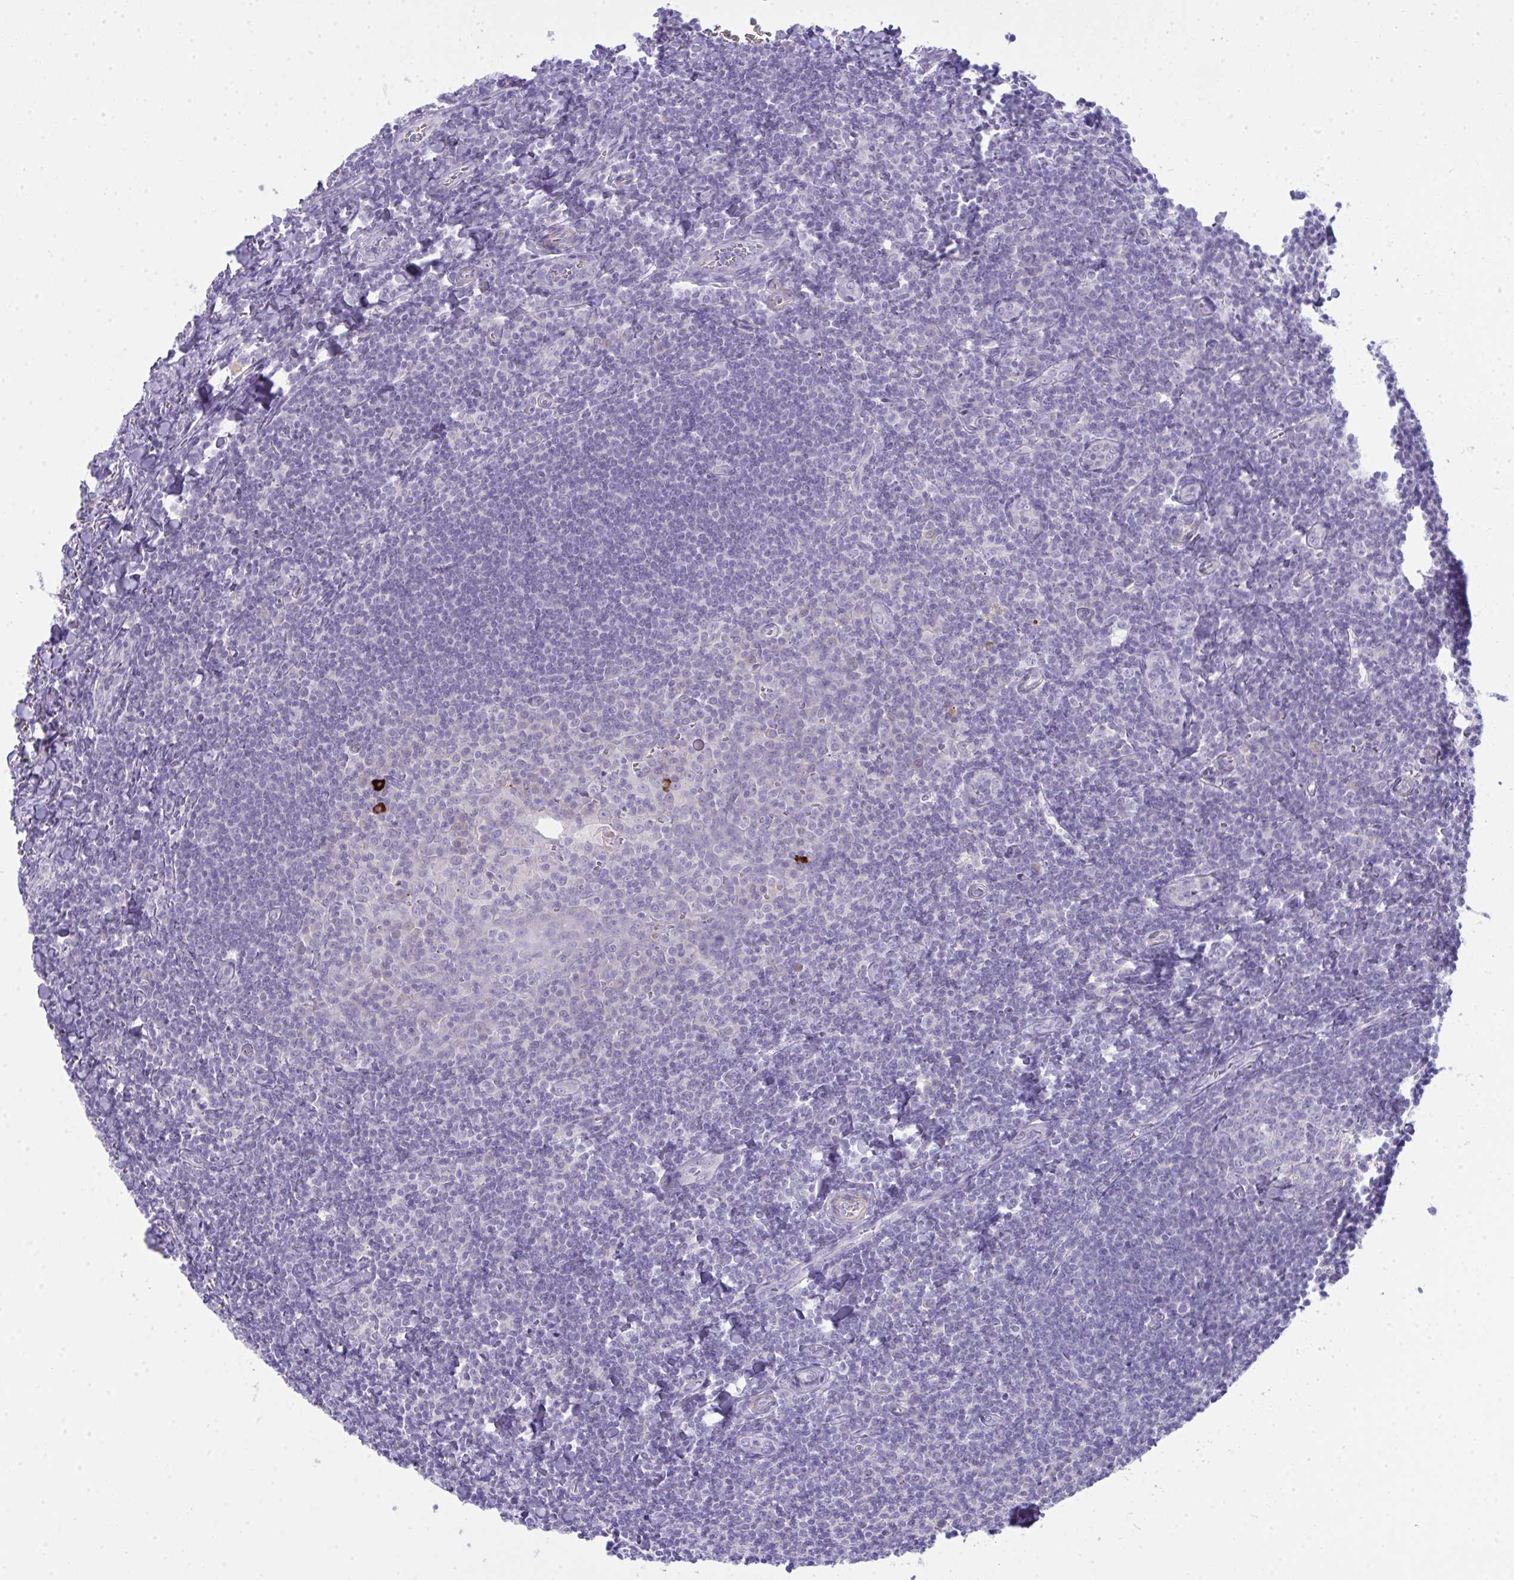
{"staining": {"intensity": "negative", "quantity": "none", "location": "none"}, "tissue": "tonsil", "cell_type": "Germinal center cells", "image_type": "normal", "snomed": [{"axis": "morphology", "description": "Normal tissue, NOS"}, {"axis": "topography", "description": "Tonsil"}], "caption": "This is an IHC micrograph of benign tonsil. There is no staining in germinal center cells.", "gene": "SPTB", "patient": {"sex": "male", "age": 27}}